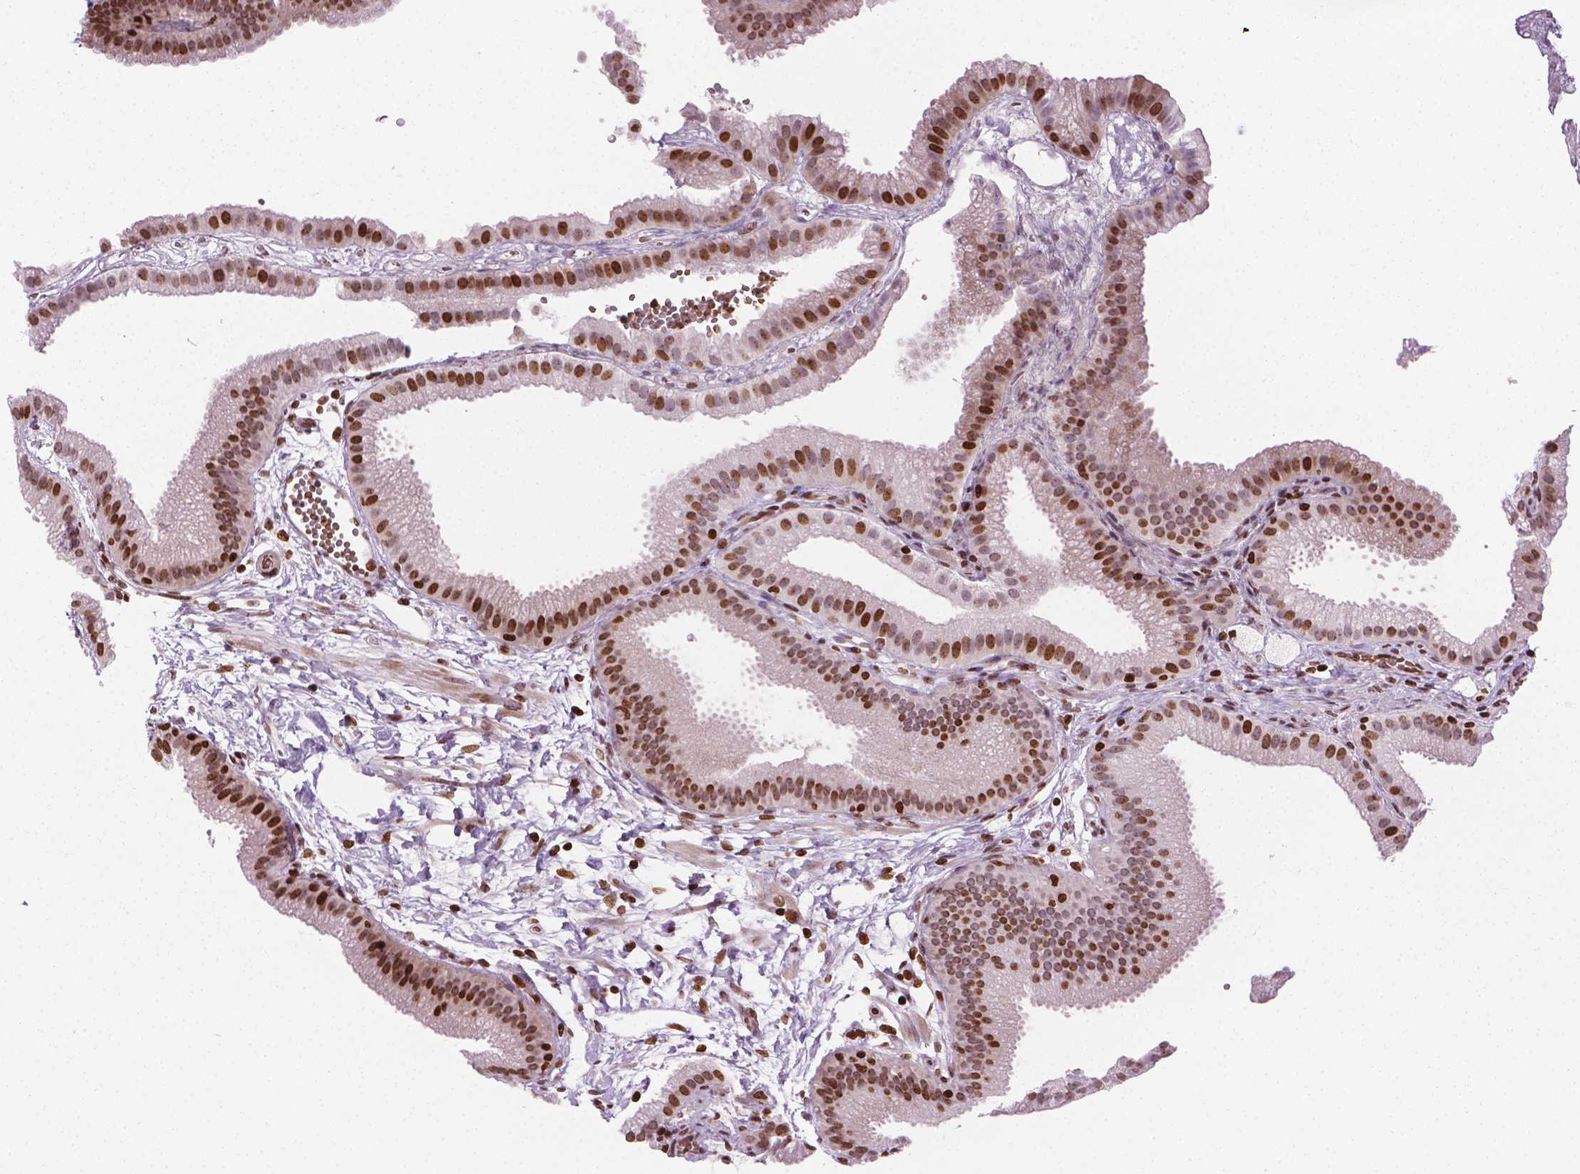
{"staining": {"intensity": "strong", "quantity": ">75%", "location": "nuclear"}, "tissue": "gallbladder", "cell_type": "Glandular cells", "image_type": "normal", "snomed": [{"axis": "morphology", "description": "Normal tissue, NOS"}, {"axis": "topography", "description": "Gallbladder"}], "caption": "Immunohistochemistry image of unremarkable human gallbladder stained for a protein (brown), which shows high levels of strong nuclear staining in about >75% of glandular cells.", "gene": "PIP4K2A", "patient": {"sex": "female", "age": 63}}